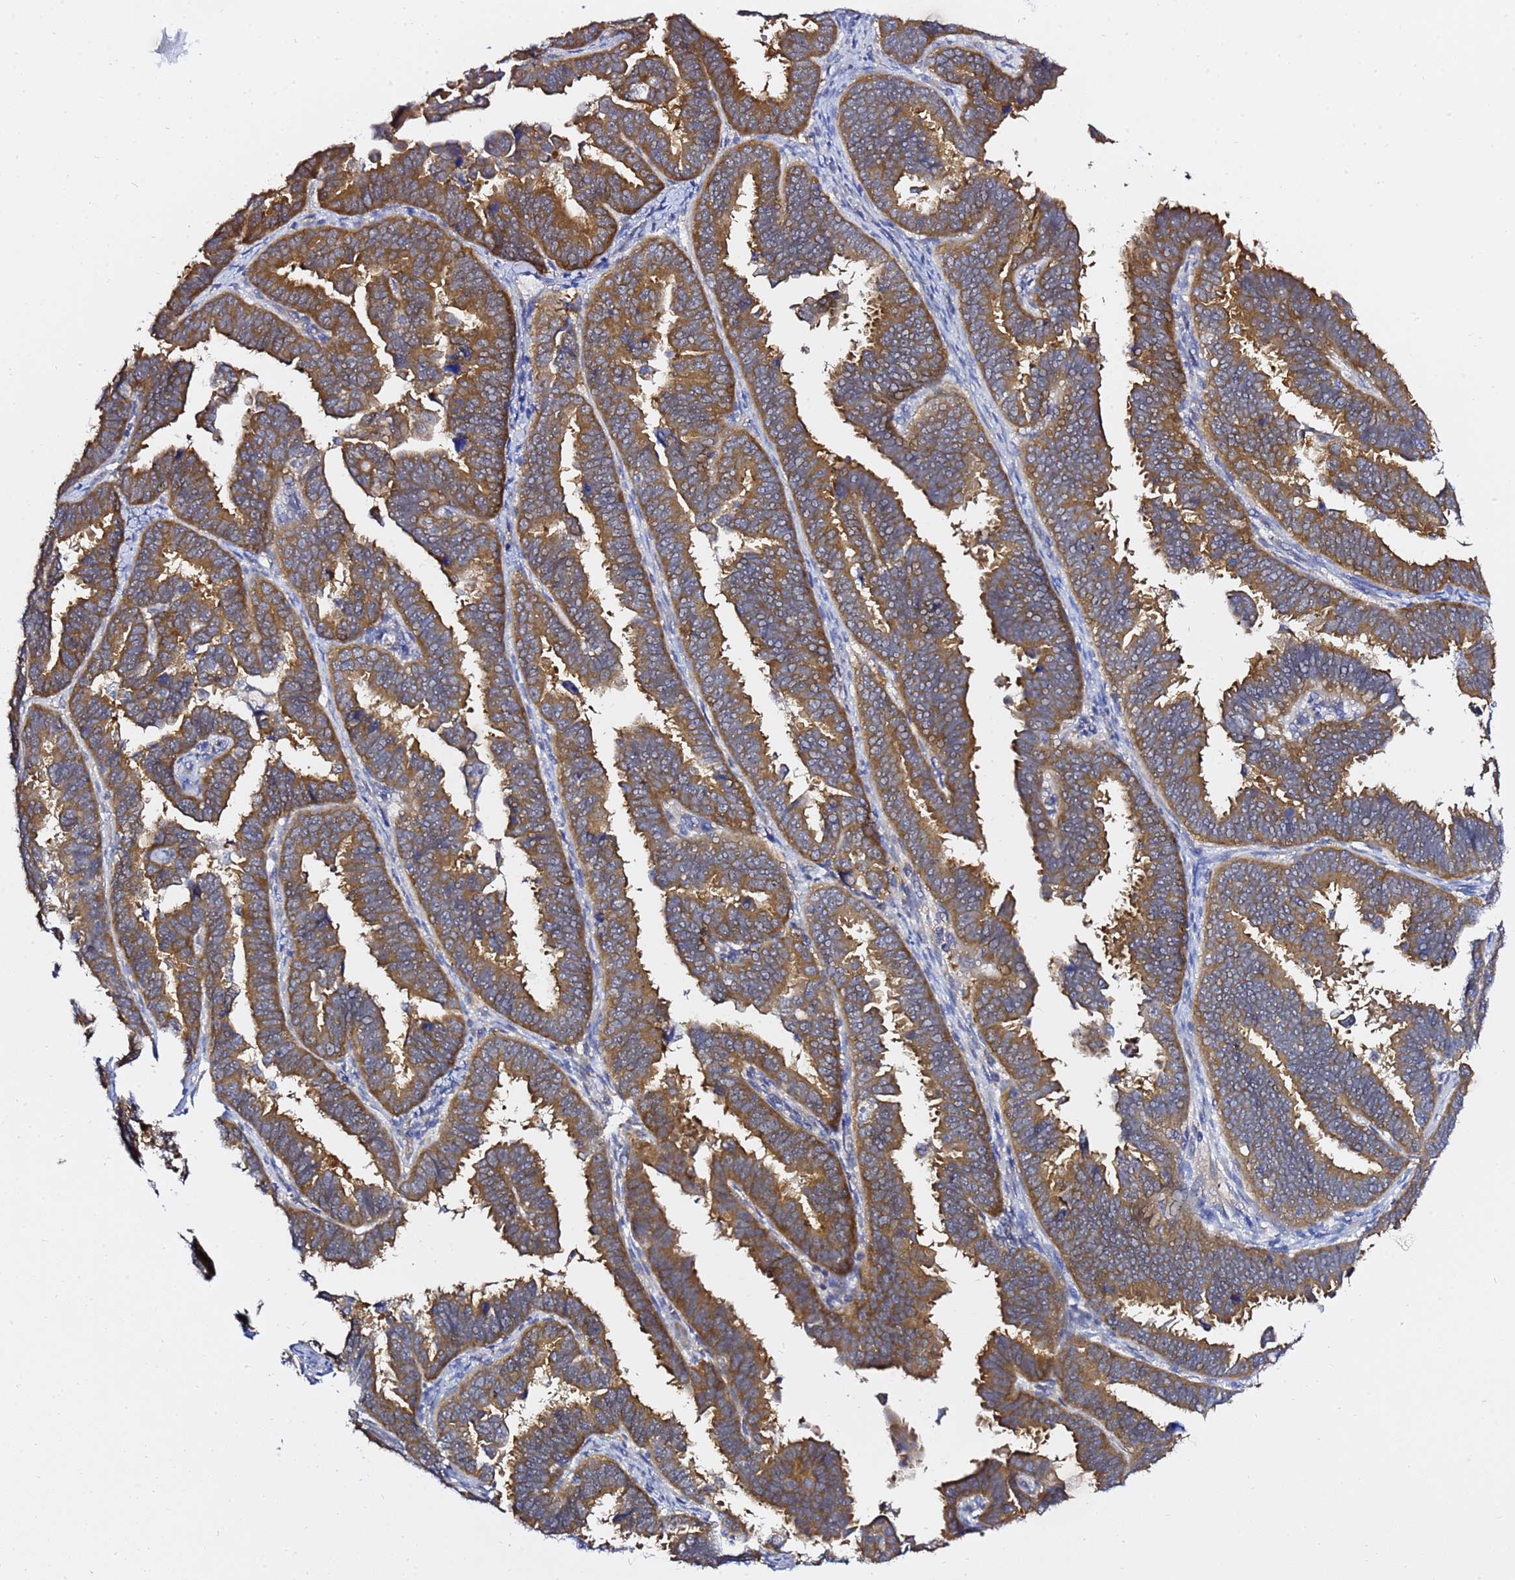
{"staining": {"intensity": "strong", "quantity": ">75%", "location": "cytoplasmic/membranous"}, "tissue": "endometrial cancer", "cell_type": "Tumor cells", "image_type": "cancer", "snomed": [{"axis": "morphology", "description": "Adenocarcinoma, NOS"}, {"axis": "topography", "description": "Endometrium"}], "caption": "Strong cytoplasmic/membranous expression for a protein is seen in approximately >75% of tumor cells of endometrial cancer (adenocarcinoma) using immunohistochemistry.", "gene": "LENG1", "patient": {"sex": "female", "age": 75}}